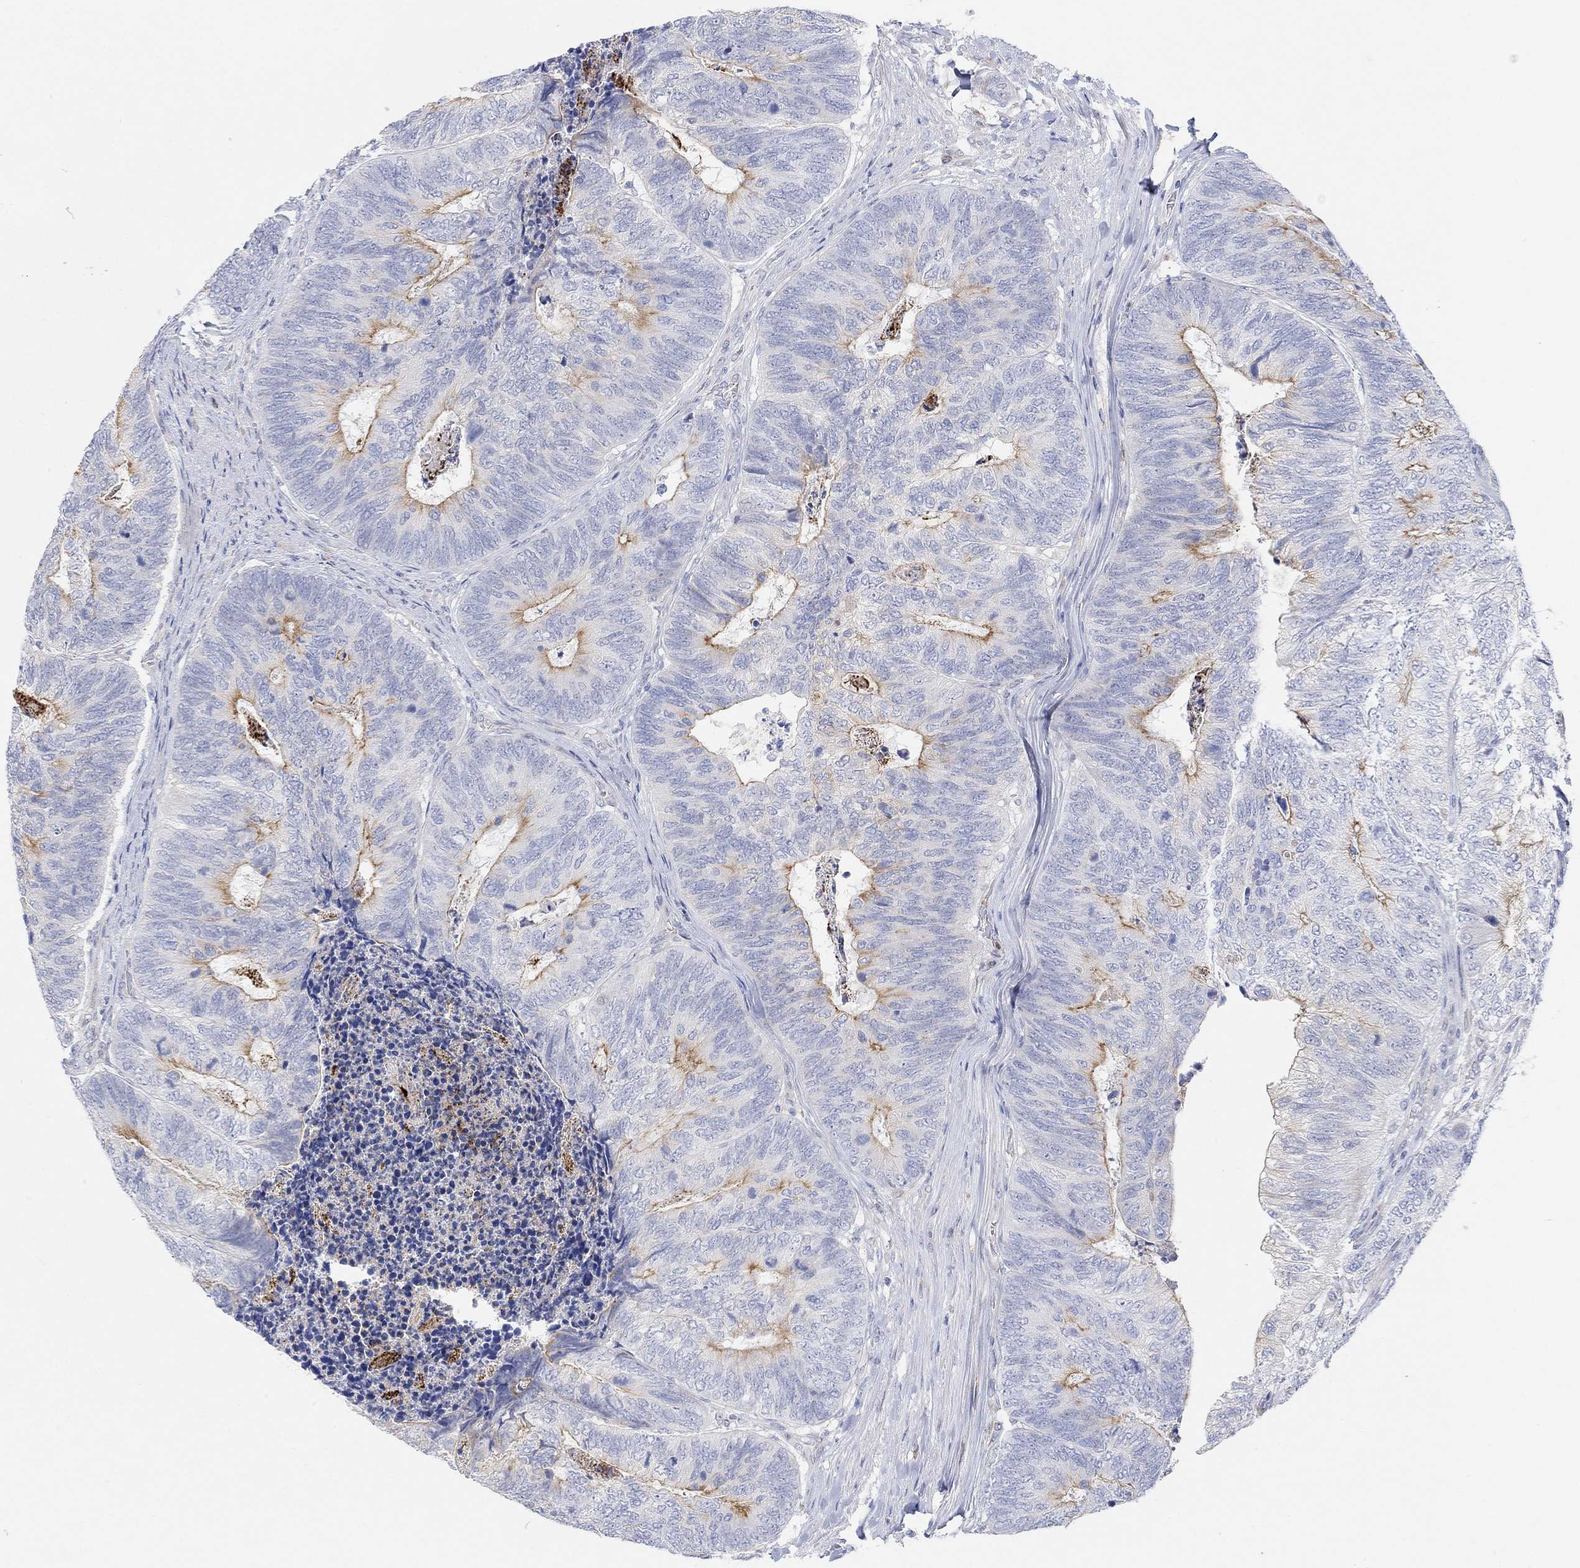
{"staining": {"intensity": "strong", "quantity": "<25%", "location": "cytoplasmic/membranous"}, "tissue": "colorectal cancer", "cell_type": "Tumor cells", "image_type": "cancer", "snomed": [{"axis": "morphology", "description": "Adenocarcinoma, NOS"}, {"axis": "topography", "description": "Colon"}], "caption": "Colorectal cancer stained with a brown dye shows strong cytoplasmic/membranous positive staining in about <25% of tumor cells.", "gene": "ACSL1", "patient": {"sex": "female", "age": 67}}